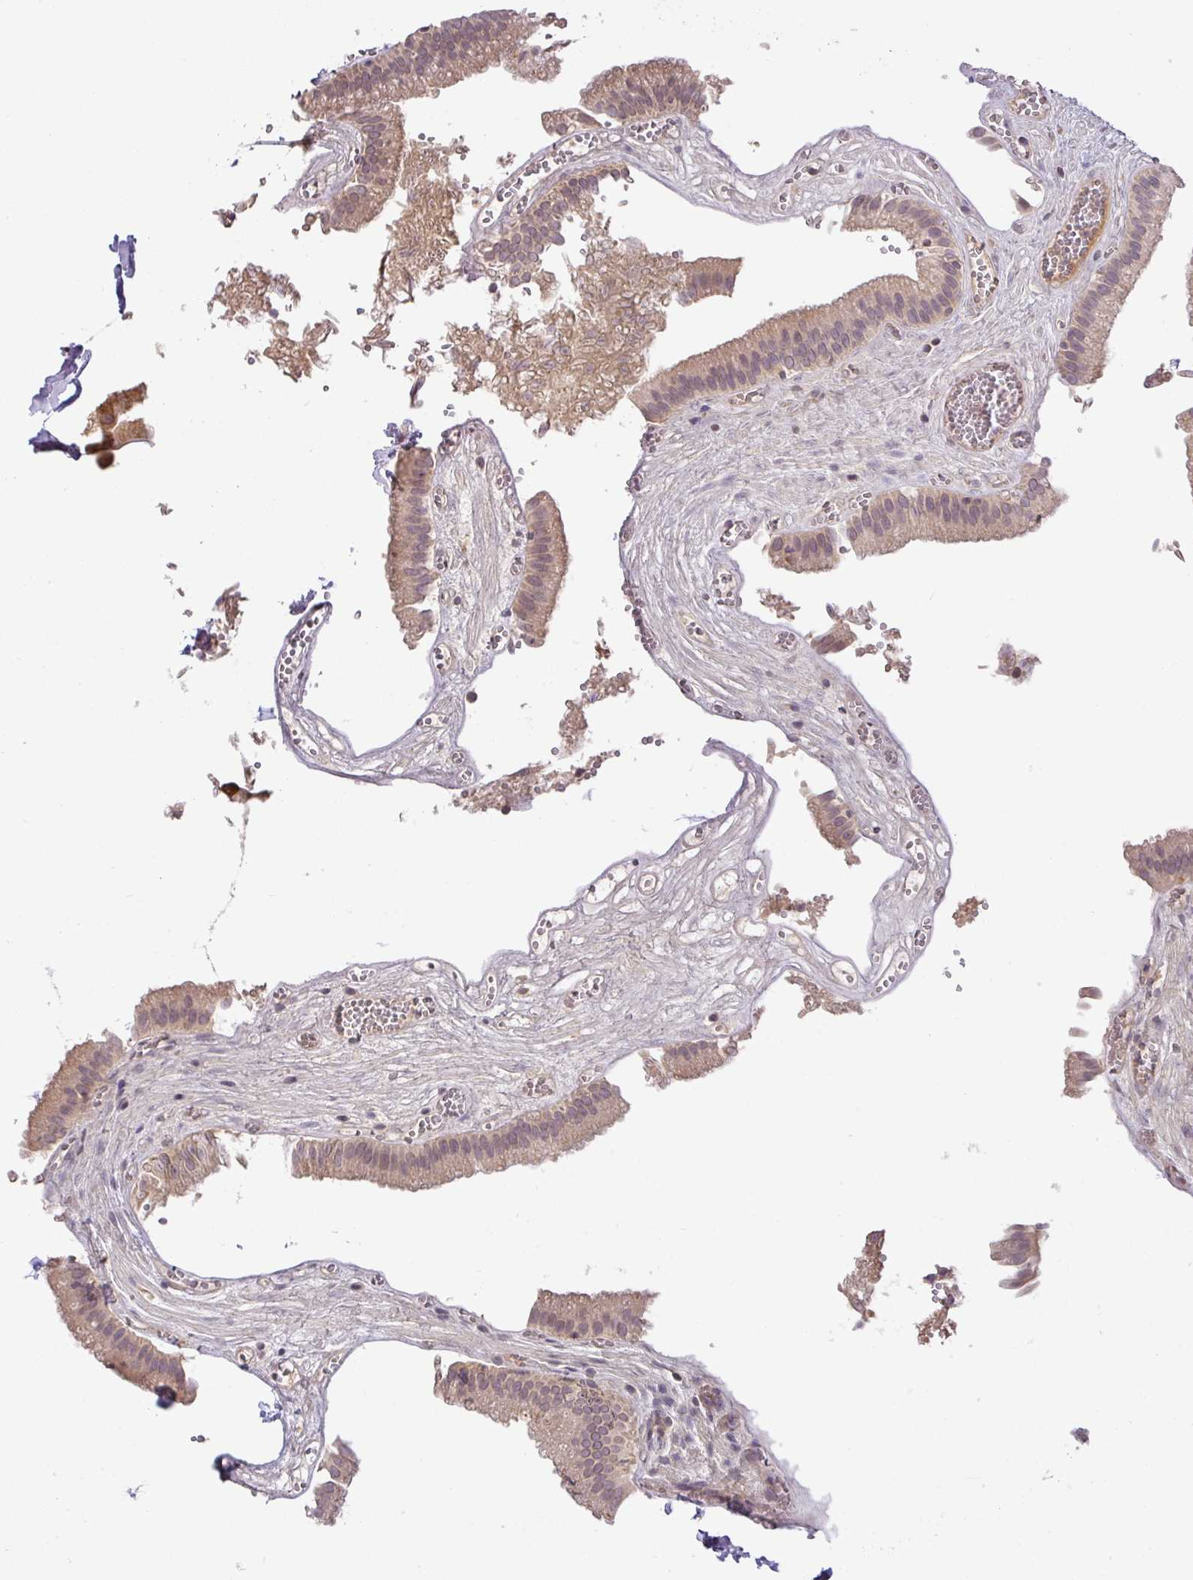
{"staining": {"intensity": "moderate", "quantity": ">75%", "location": "cytoplasmic/membranous"}, "tissue": "gallbladder", "cell_type": "Glandular cells", "image_type": "normal", "snomed": [{"axis": "morphology", "description": "Normal tissue, NOS"}, {"axis": "topography", "description": "Gallbladder"}], "caption": "Immunohistochemistry (IHC) (DAB (3,3'-diaminobenzidine)) staining of benign human gallbladder displays moderate cytoplasmic/membranous protein expression in approximately >75% of glandular cells. Nuclei are stained in blue.", "gene": "GCNT7", "patient": {"sex": "male", "age": 17}}